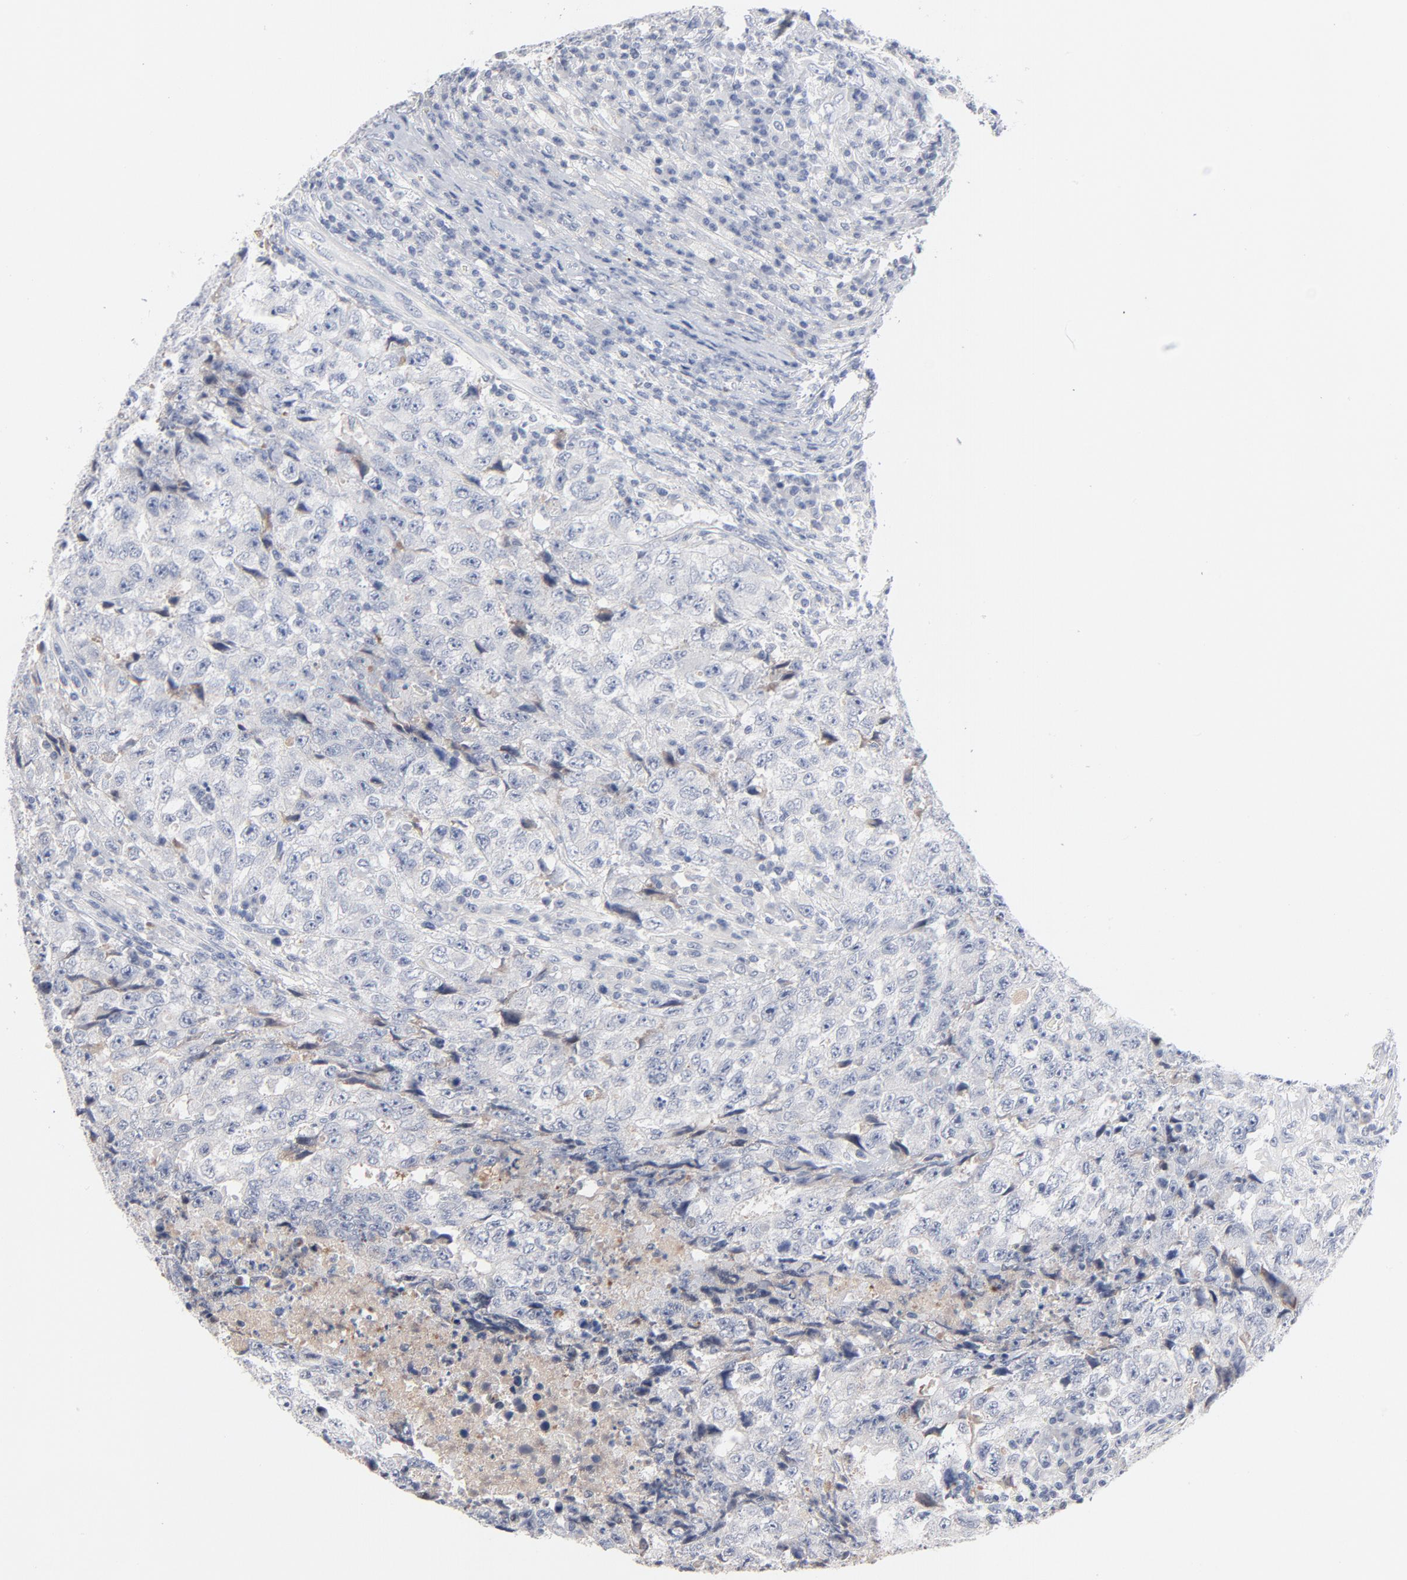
{"staining": {"intensity": "negative", "quantity": "none", "location": "none"}, "tissue": "testis cancer", "cell_type": "Tumor cells", "image_type": "cancer", "snomed": [{"axis": "morphology", "description": "Necrosis, NOS"}, {"axis": "morphology", "description": "Carcinoma, Embryonal, NOS"}, {"axis": "topography", "description": "Testis"}], "caption": "Testis cancer (embryonal carcinoma) stained for a protein using immunohistochemistry demonstrates no staining tumor cells.", "gene": "SERPINA4", "patient": {"sex": "male", "age": 19}}